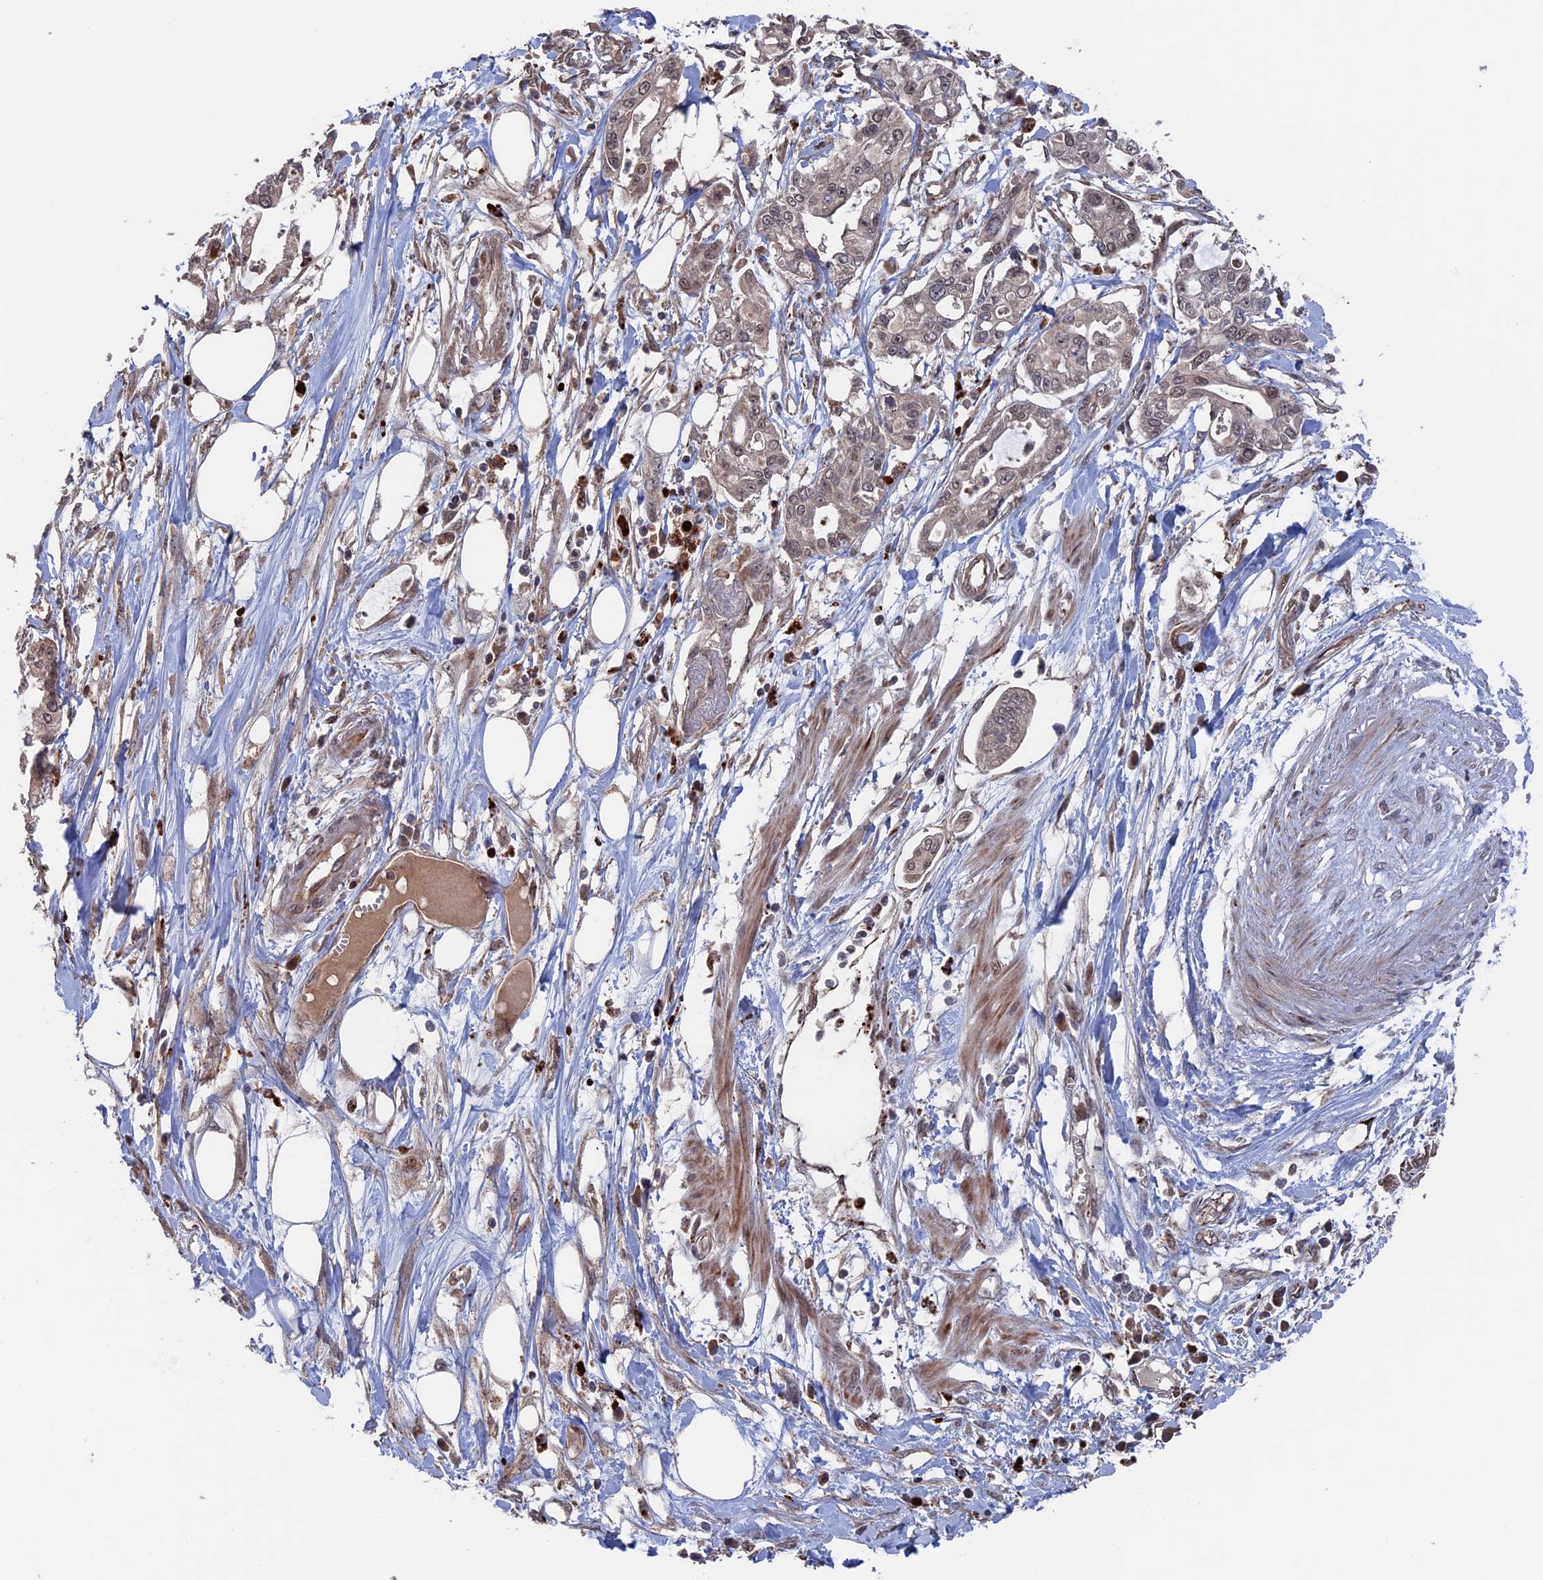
{"staining": {"intensity": "weak", "quantity": ">75%", "location": "cytoplasmic/membranous"}, "tissue": "pancreatic cancer", "cell_type": "Tumor cells", "image_type": "cancer", "snomed": [{"axis": "morphology", "description": "Adenocarcinoma, NOS"}, {"axis": "topography", "description": "Pancreas"}], "caption": "Human pancreatic adenocarcinoma stained for a protein (brown) displays weak cytoplasmic/membranous positive staining in approximately >75% of tumor cells.", "gene": "PLA2G15", "patient": {"sex": "male", "age": 68}}